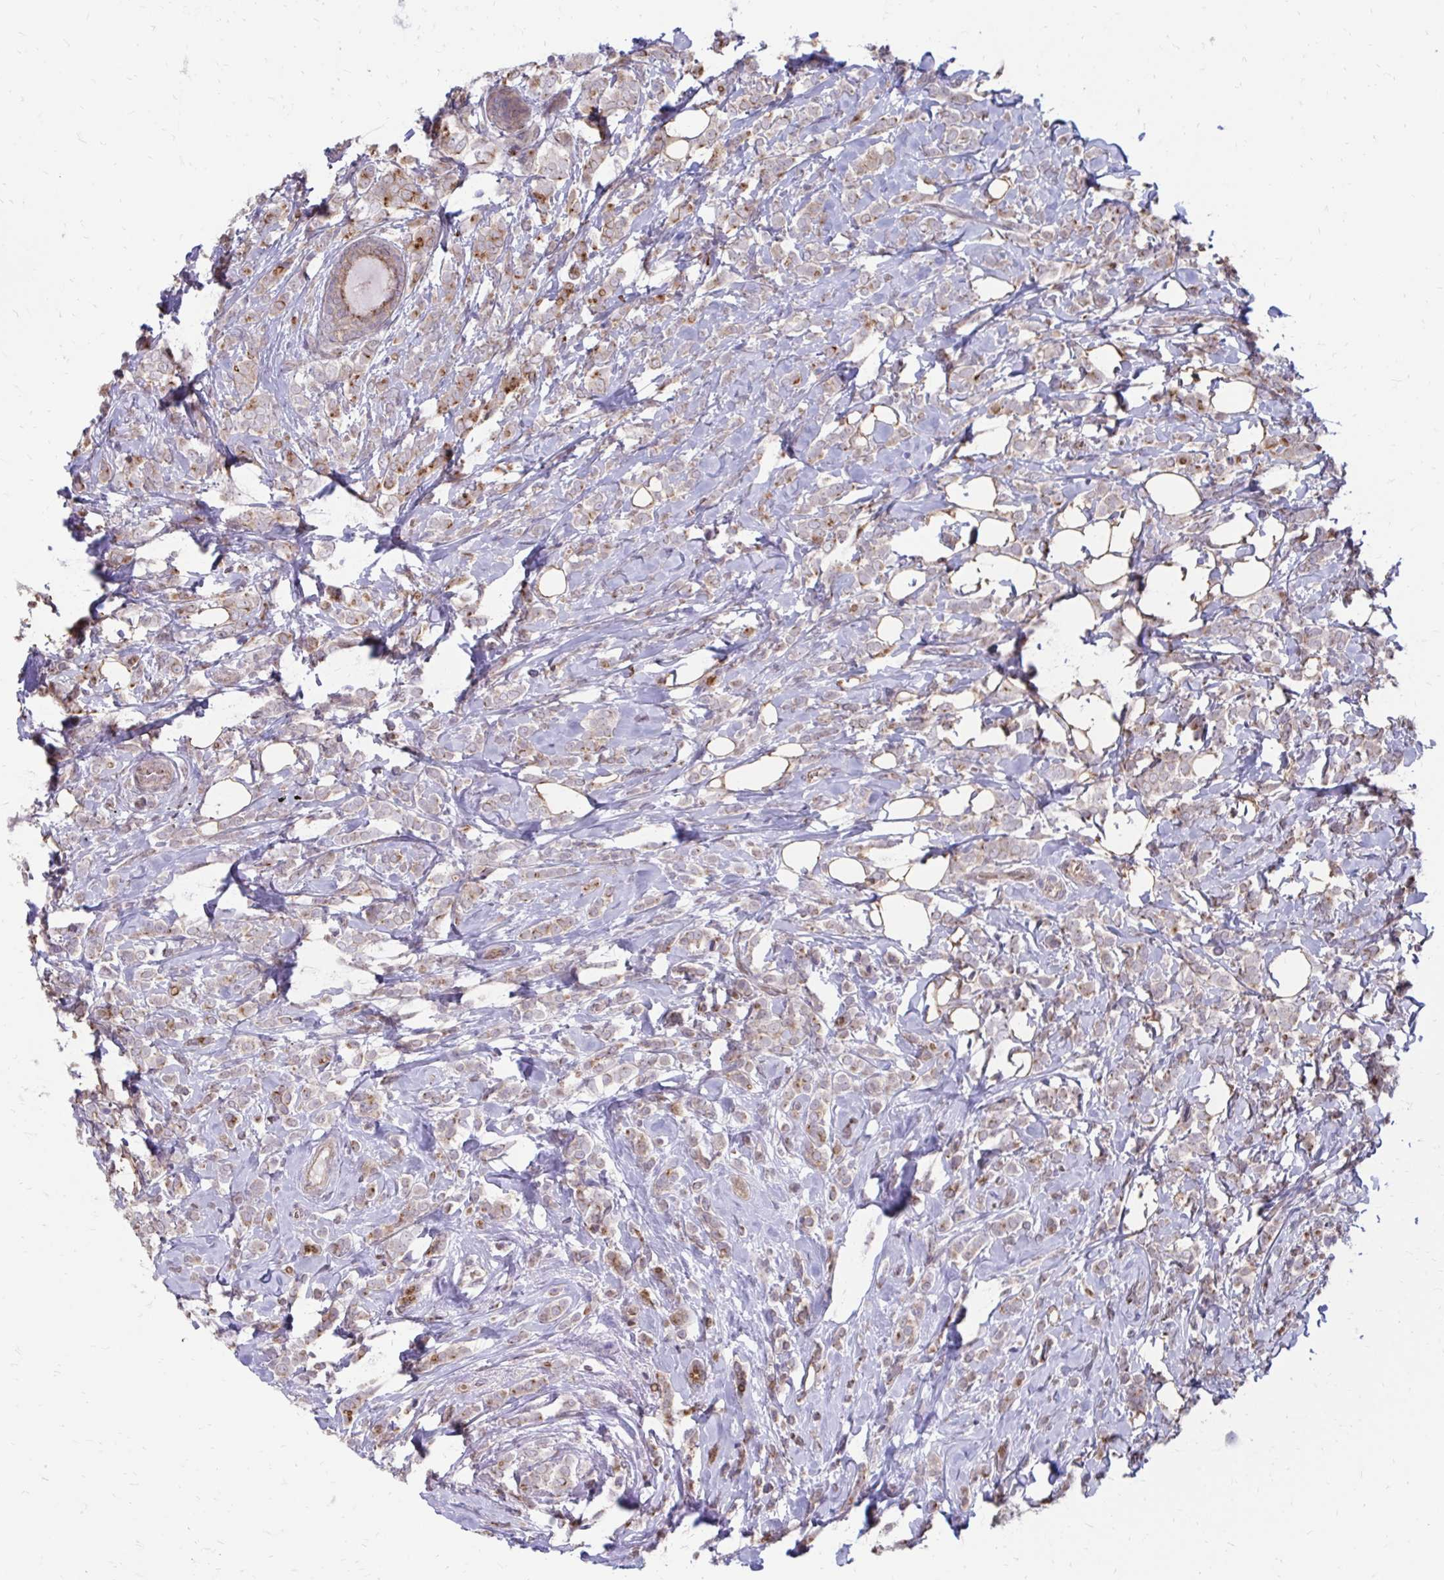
{"staining": {"intensity": "moderate", "quantity": "25%-75%", "location": "cytoplasmic/membranous"}, "tissue": "breast cancer", "cell_type": "Tumor cells", "image_type": "cancer", "snomed": [{"axis": "morphology", "description": "Lobular carcinoma"}, {"axis": "topography", "description": "Breast"}], "caption": "Tumor cells demonstrate medium levels of moderate cytoplasmic/membranous positivity in about 25%-75% of cells in human breast cancer.", "gene": "ITPR2", "patient": {"sex": "female", "age": 49}}